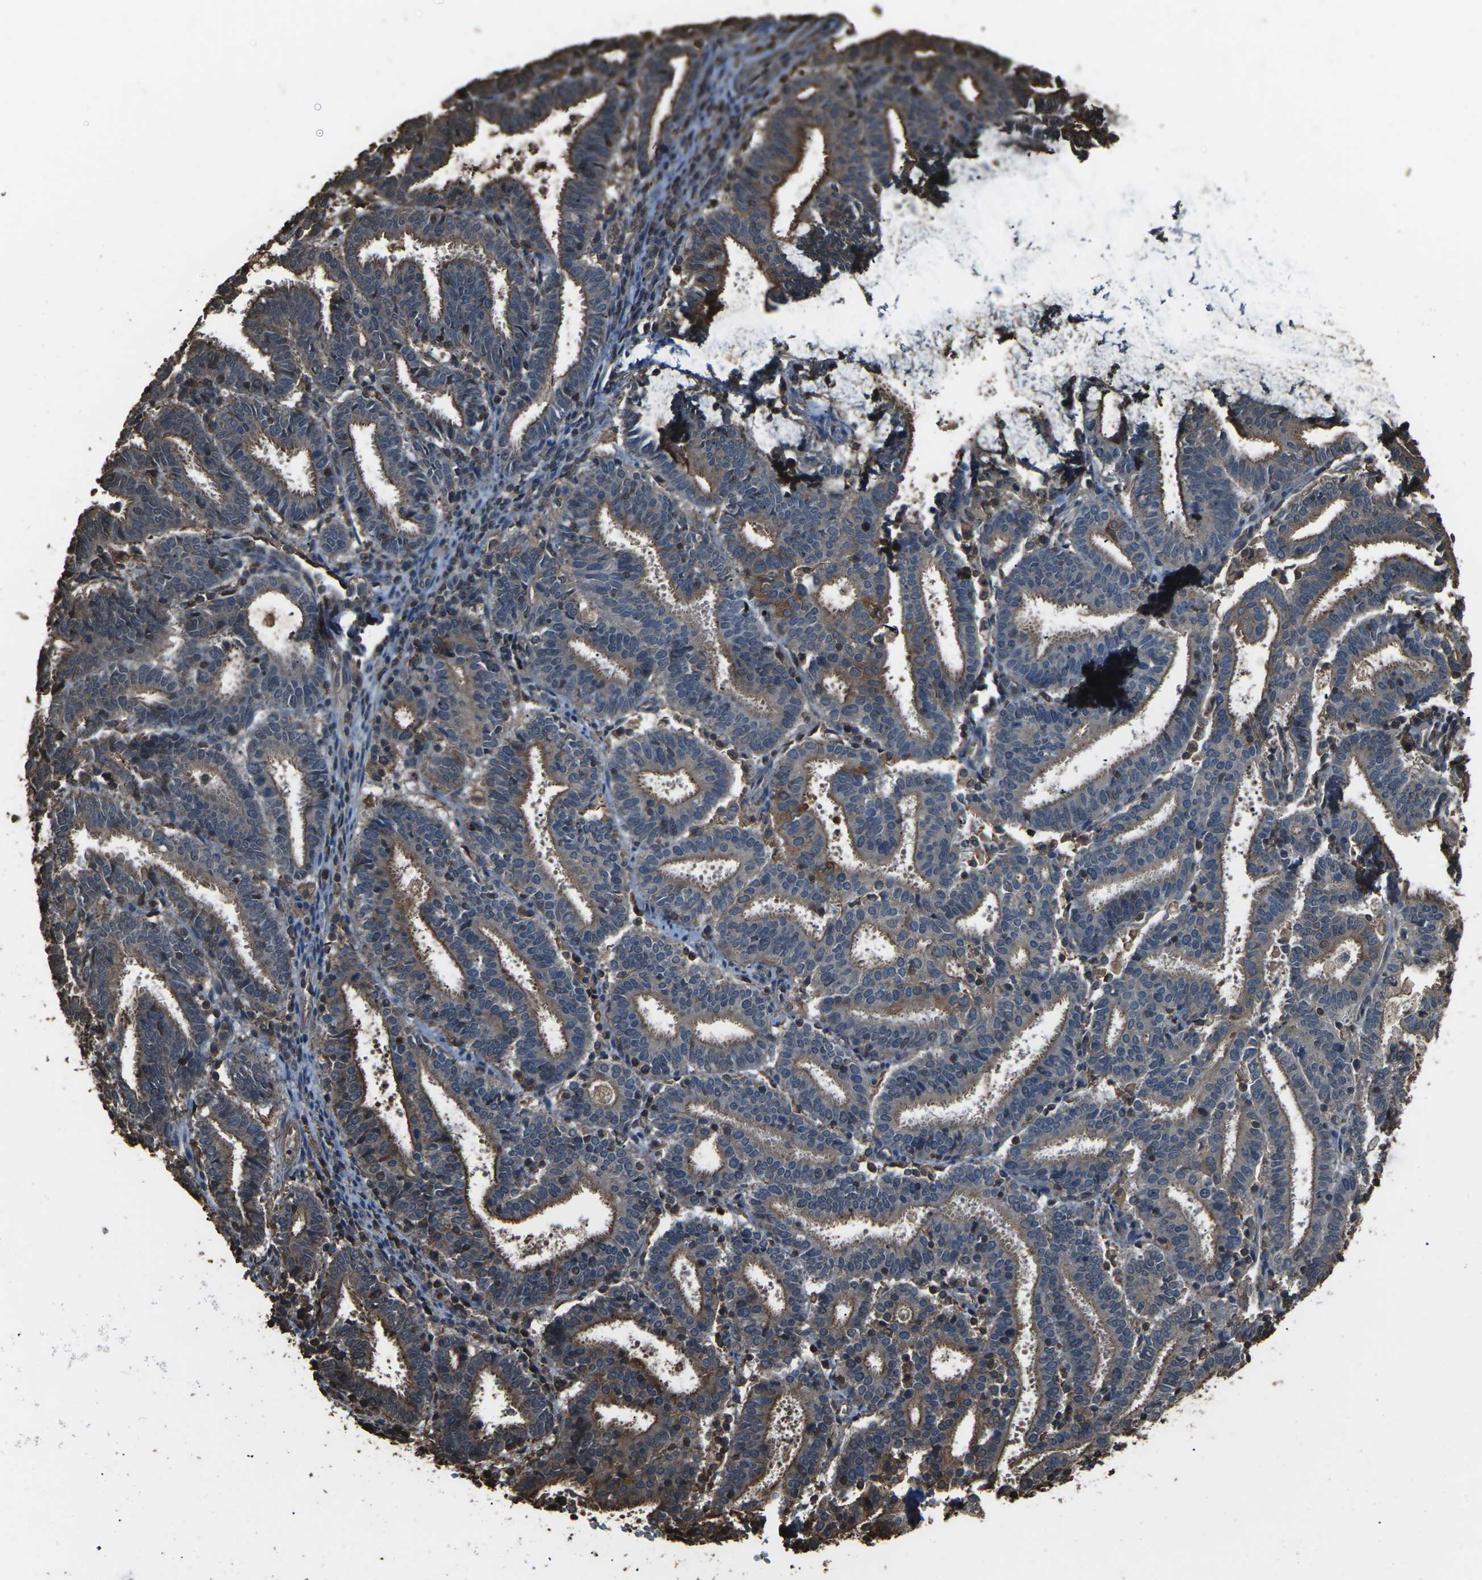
{"staining": {"intensity": "moderate", "quantity": "25%-75%", "location": "cytoplasmic/membranous"}, "tissue": "endometrial cancer", "cell_type": "Tumor cells", "image_type": "cancer", "snomed": [{"axis": "morphology", "description": "Adenocarcinoma, NOS"}, {"axis": "topography", "description": "Uterus"}], "caption": "Immunohistochemistry micrograph of neoplastic tissue: human endometrial cancer (adenocarcinoma) stained using immunohistochemistry (IHC) reveals medium levels of moderate protein expression localized specifically in the cytoplasmic/membranous of tumor cells, appearing as a cytoplasmic/membranous brown color.", "gene": "DHPS", "patient": {"sex": "female", "age": 83}}